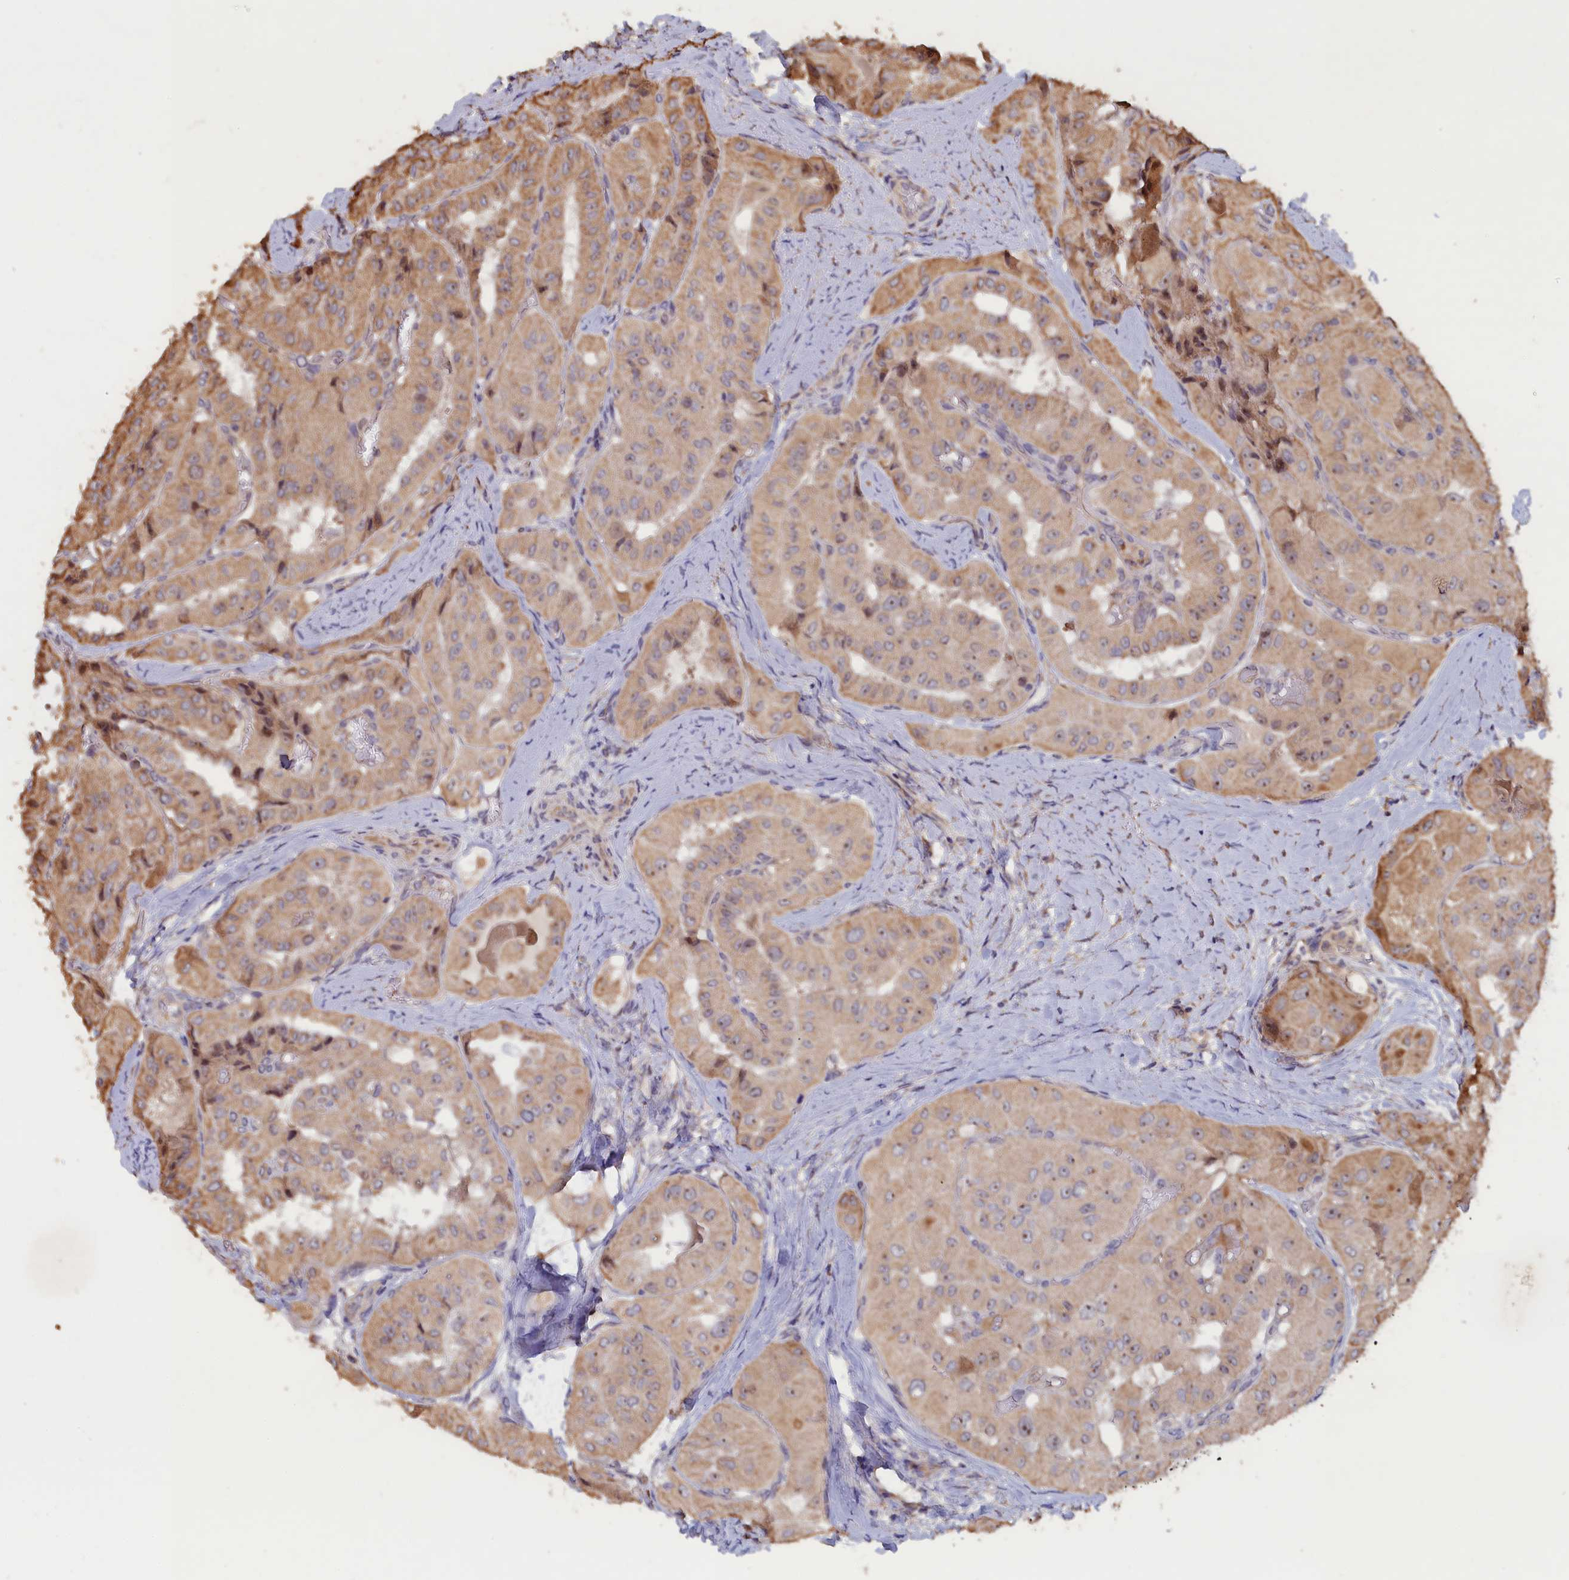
{"staining": {"intensity": "weak", "quantity": "25%-75%", "location": "cytoplasmic/membranous,nuclear"}, "tissue": "thyroid cancer", "cell_type": "Tumor cells", "image_type": "cancer", "snomed": [{"axis": "morphology", "description": "Normal tissue, NOS"}, {"axis": "morphology", "description": "Papillary adenocarcinoma, NOS"}, {"axis": "topography", "description": "Thyroid gland"}], "caption": "A low amount of weak cytoplasmic/membranous and nuclear positivity is present in about 25%-75% of tumor cells in thyroid cancer (papillary adenocarcinoma) tissue.", "gene": "ZNF816", "patient": {"sex": "female", "age": 59}}